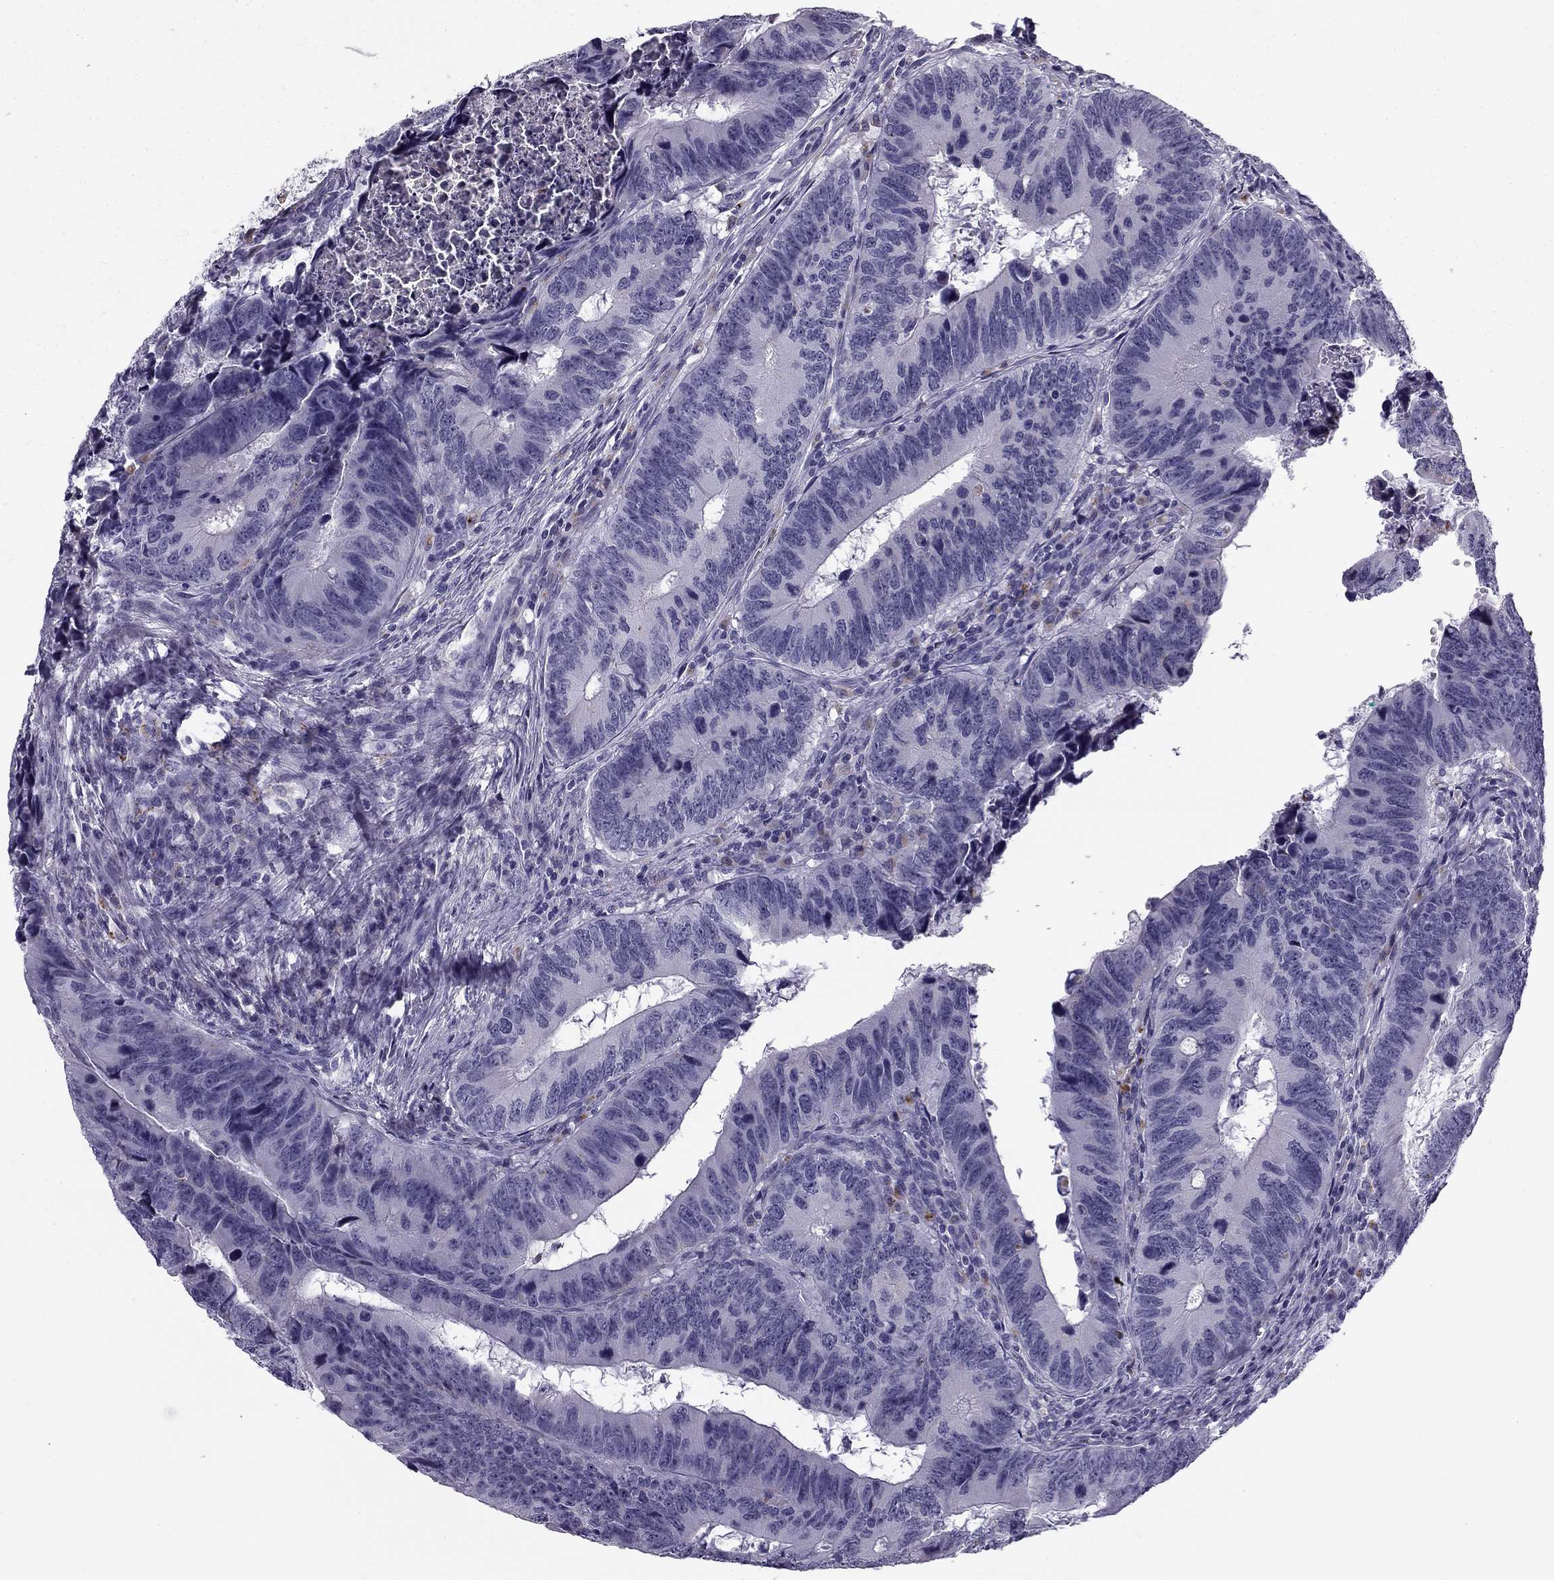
{"staining": {"intensity": "negative", "quantity": "none", "location": "none"}, "tissue": "colorectal cancer", "cell_type": "Tumor cells", "image_type": "cancer", "snomed": [{"axis": "morphology", "description": "Adenocarcinoma, NOS"}, {"axis": "topography", "description": "Colon"}], "caption": "This is an immunohistochemistry photomicrograph of colorectal cancer. There is no staining in tumor cells.", "gene": "MC5R", "patient": {"sex": "female", "age": 82}}